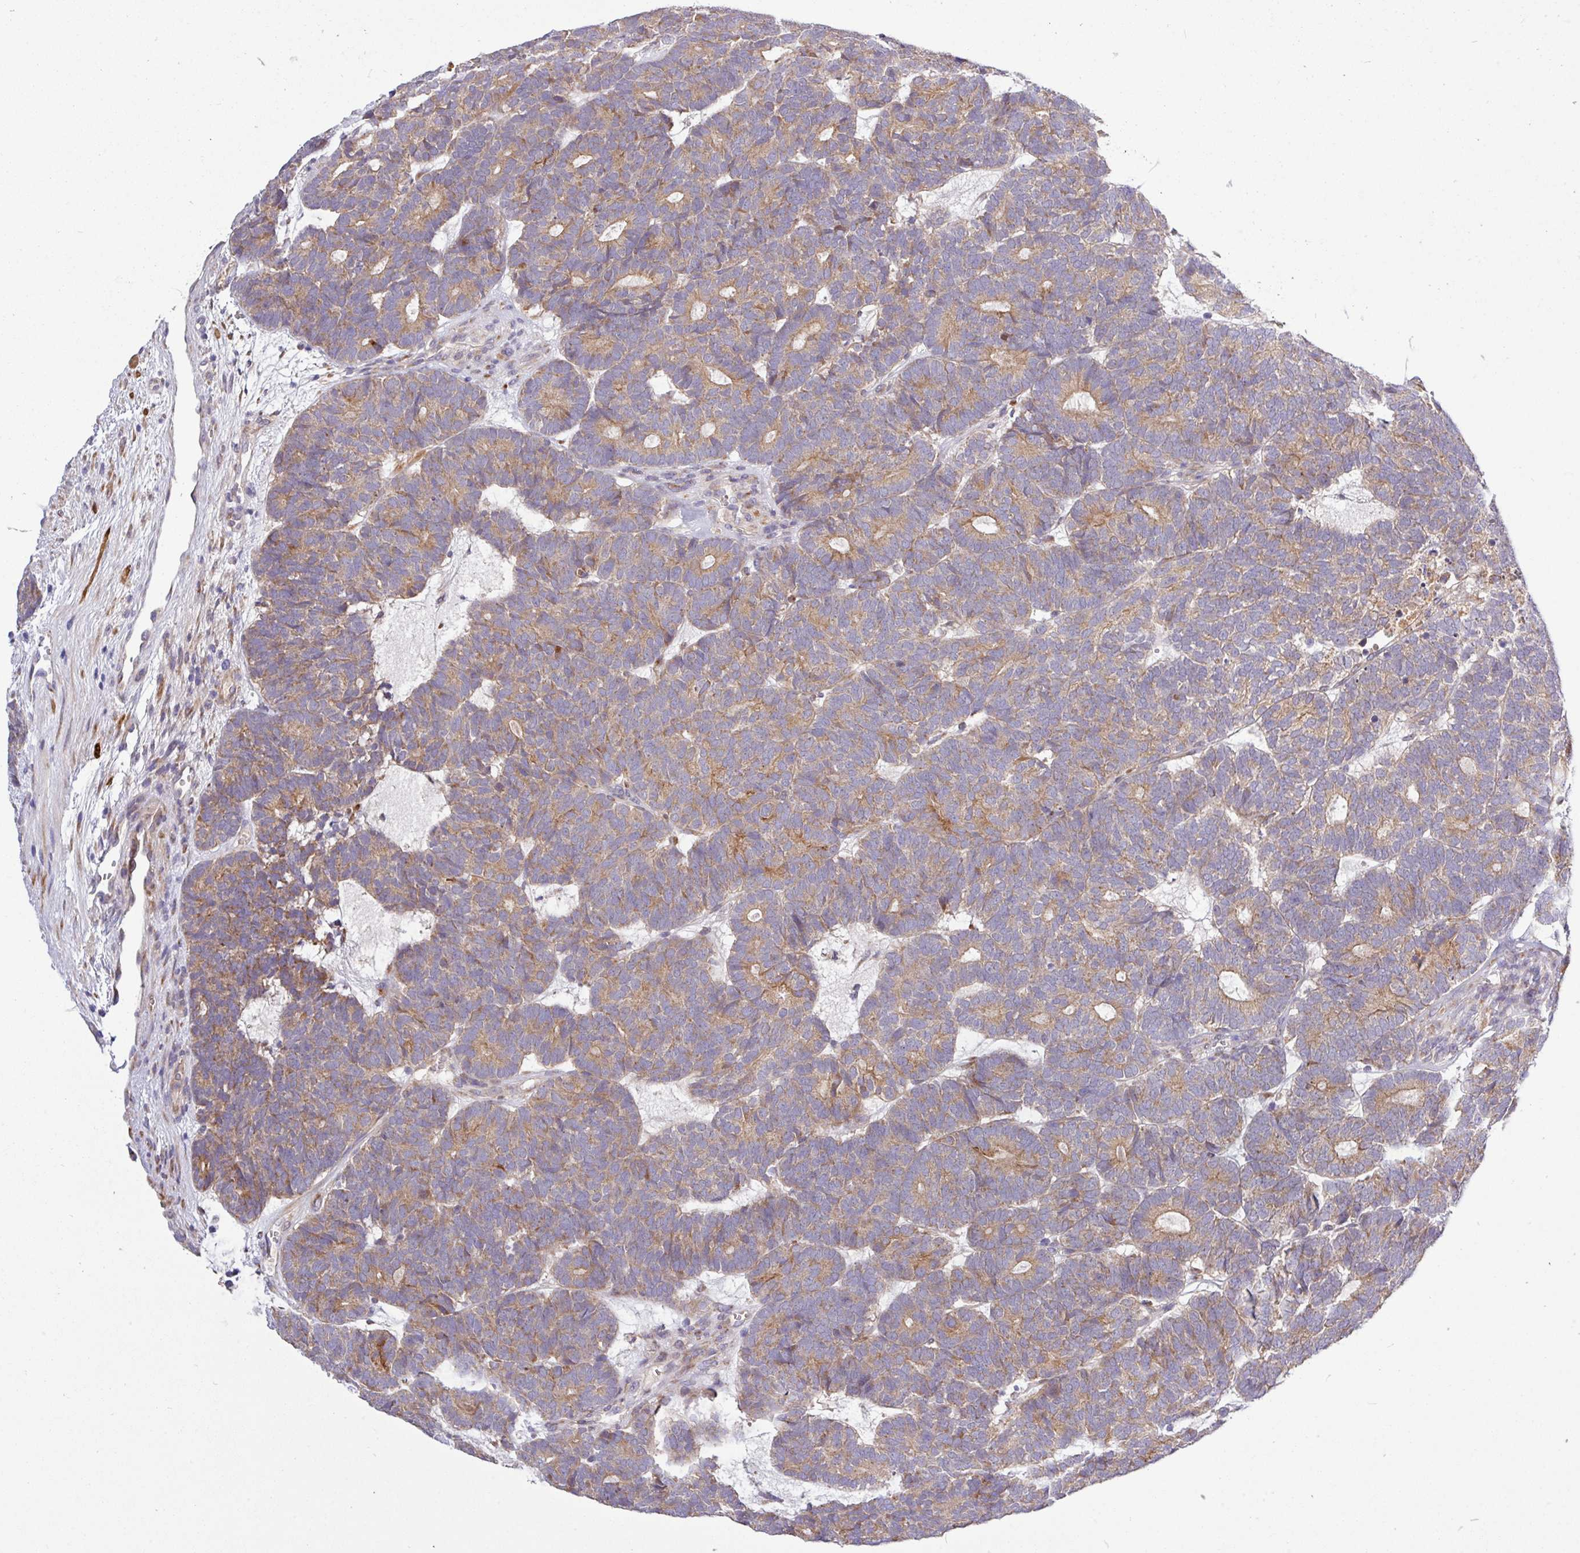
{"staining": {"intensity": "moderate", "quantity": ">75%", "location": "cytoplasmic/membranous"}, "tissue": "head and neck cancer", "cell_type": "Tumor cells", "image_type": "cancer", "snomed": [{"axis": "morphology", "description": "Adenocarcinoma, NOS"}, {"axis": "topography", "description": "Head-Neck"}], "caption": "Protein staining by immunohistochemistry (IHC) reveals moderate cytoplasmic/membranous staining in about >75% of tumor cells in head and neck cancer. (IHC, brightfield microscopy, high magnification).", "gene": "TM2D2", "patient": {"sex": "female", "age": 81}}